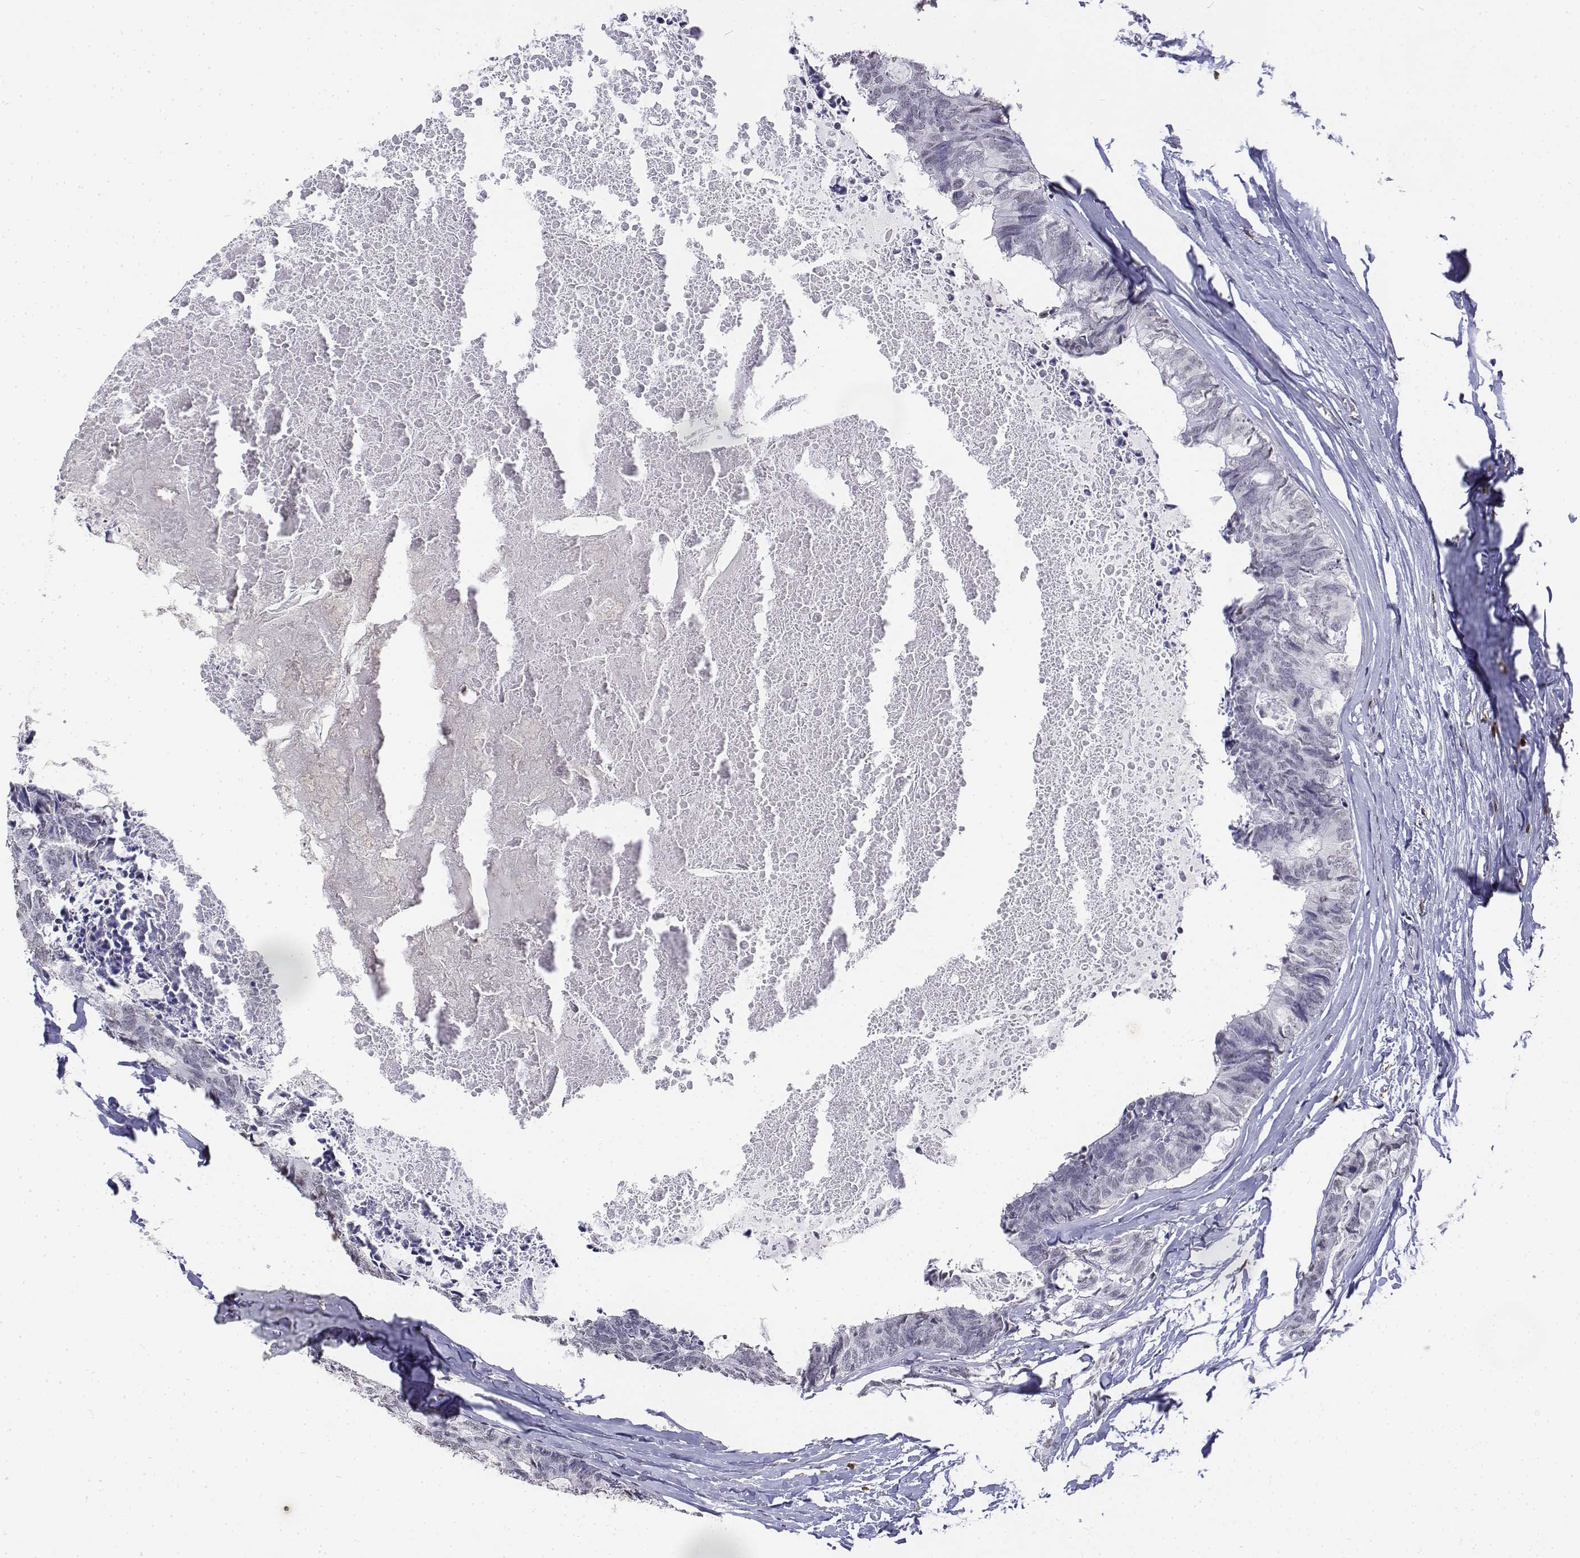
{"staining": {"intensity": "negative", "quantity": "none", "location": "none"}, "tissue": "colorectal cancer", "cell_type": "Tumor cells", "image_type": "cancer", "snomed": [{"axis": "morphology", "description": "Adenocarcinoma, NOS"}, {"axis": "topography", "description": "Colon"}, {"axis": "topography", "description": "Rectum"}], "caption": "Colorectal adenocarcinoma was stained to show a protein in brown. There is no significant expression in tumor cells.", "gene": "CD3E", "patient": {"sex": "male", "age": 57}}